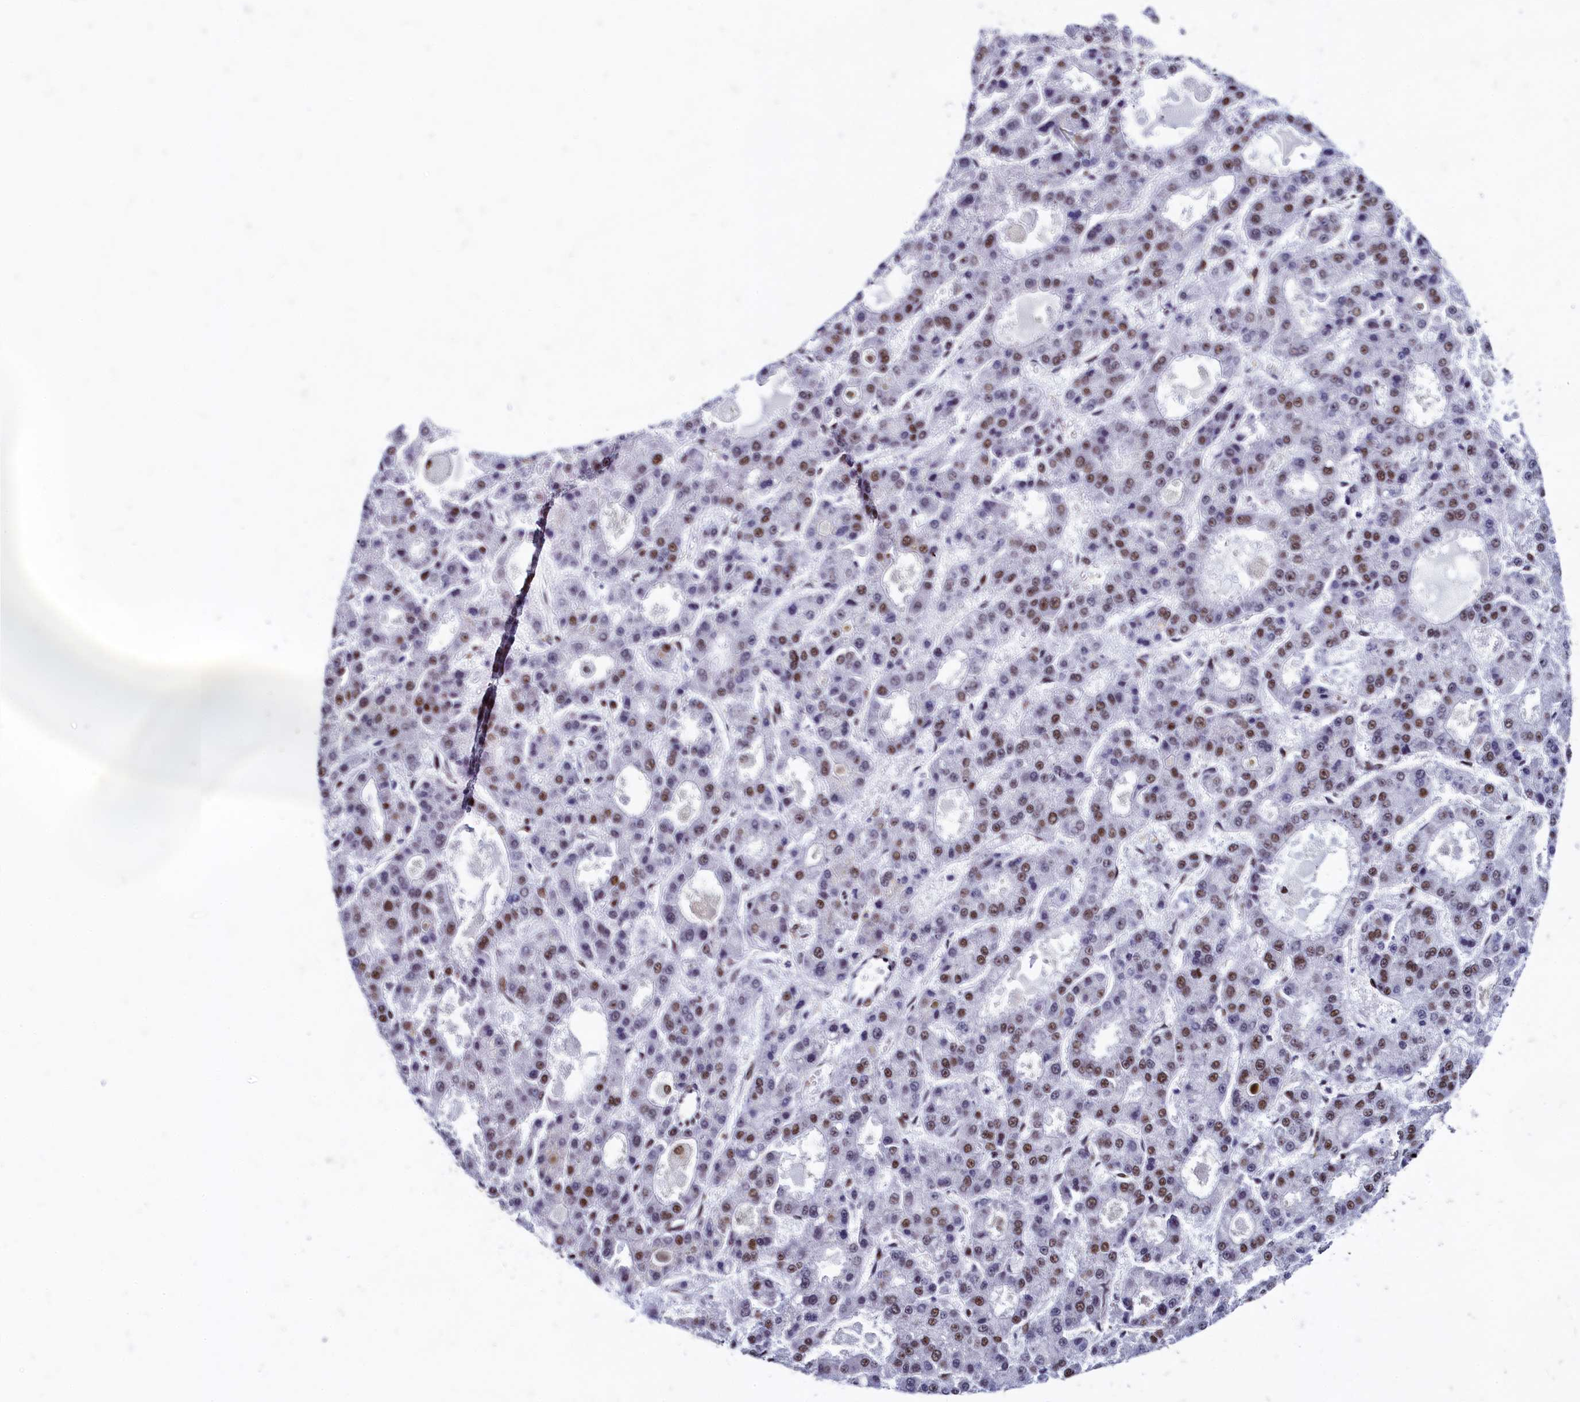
{"staining": {"intensity": "moderate", "quantity": "25%-75%", "location": "nuclear"}, "tissue": "liver cancer", "cell_type": "Tumor cells", "image_type": "cancer", "snomed": [{"axis": "morphology", "description": "Carcinoma, Hepatocellular, NOS"}, {"axis": "topography", "description": "Liver"}], "caption": "Immunohistochemical staining of human liver hepatocellular carcinoma displays moderate nuclear protein staining in approximately 25%-75% of tumor cells. Immunohistochemistry stains the protein of interest in brown and the nuclei are stained blue.", "gene": "CPSF7", "patient": {"sex": "male", "age": 70}}